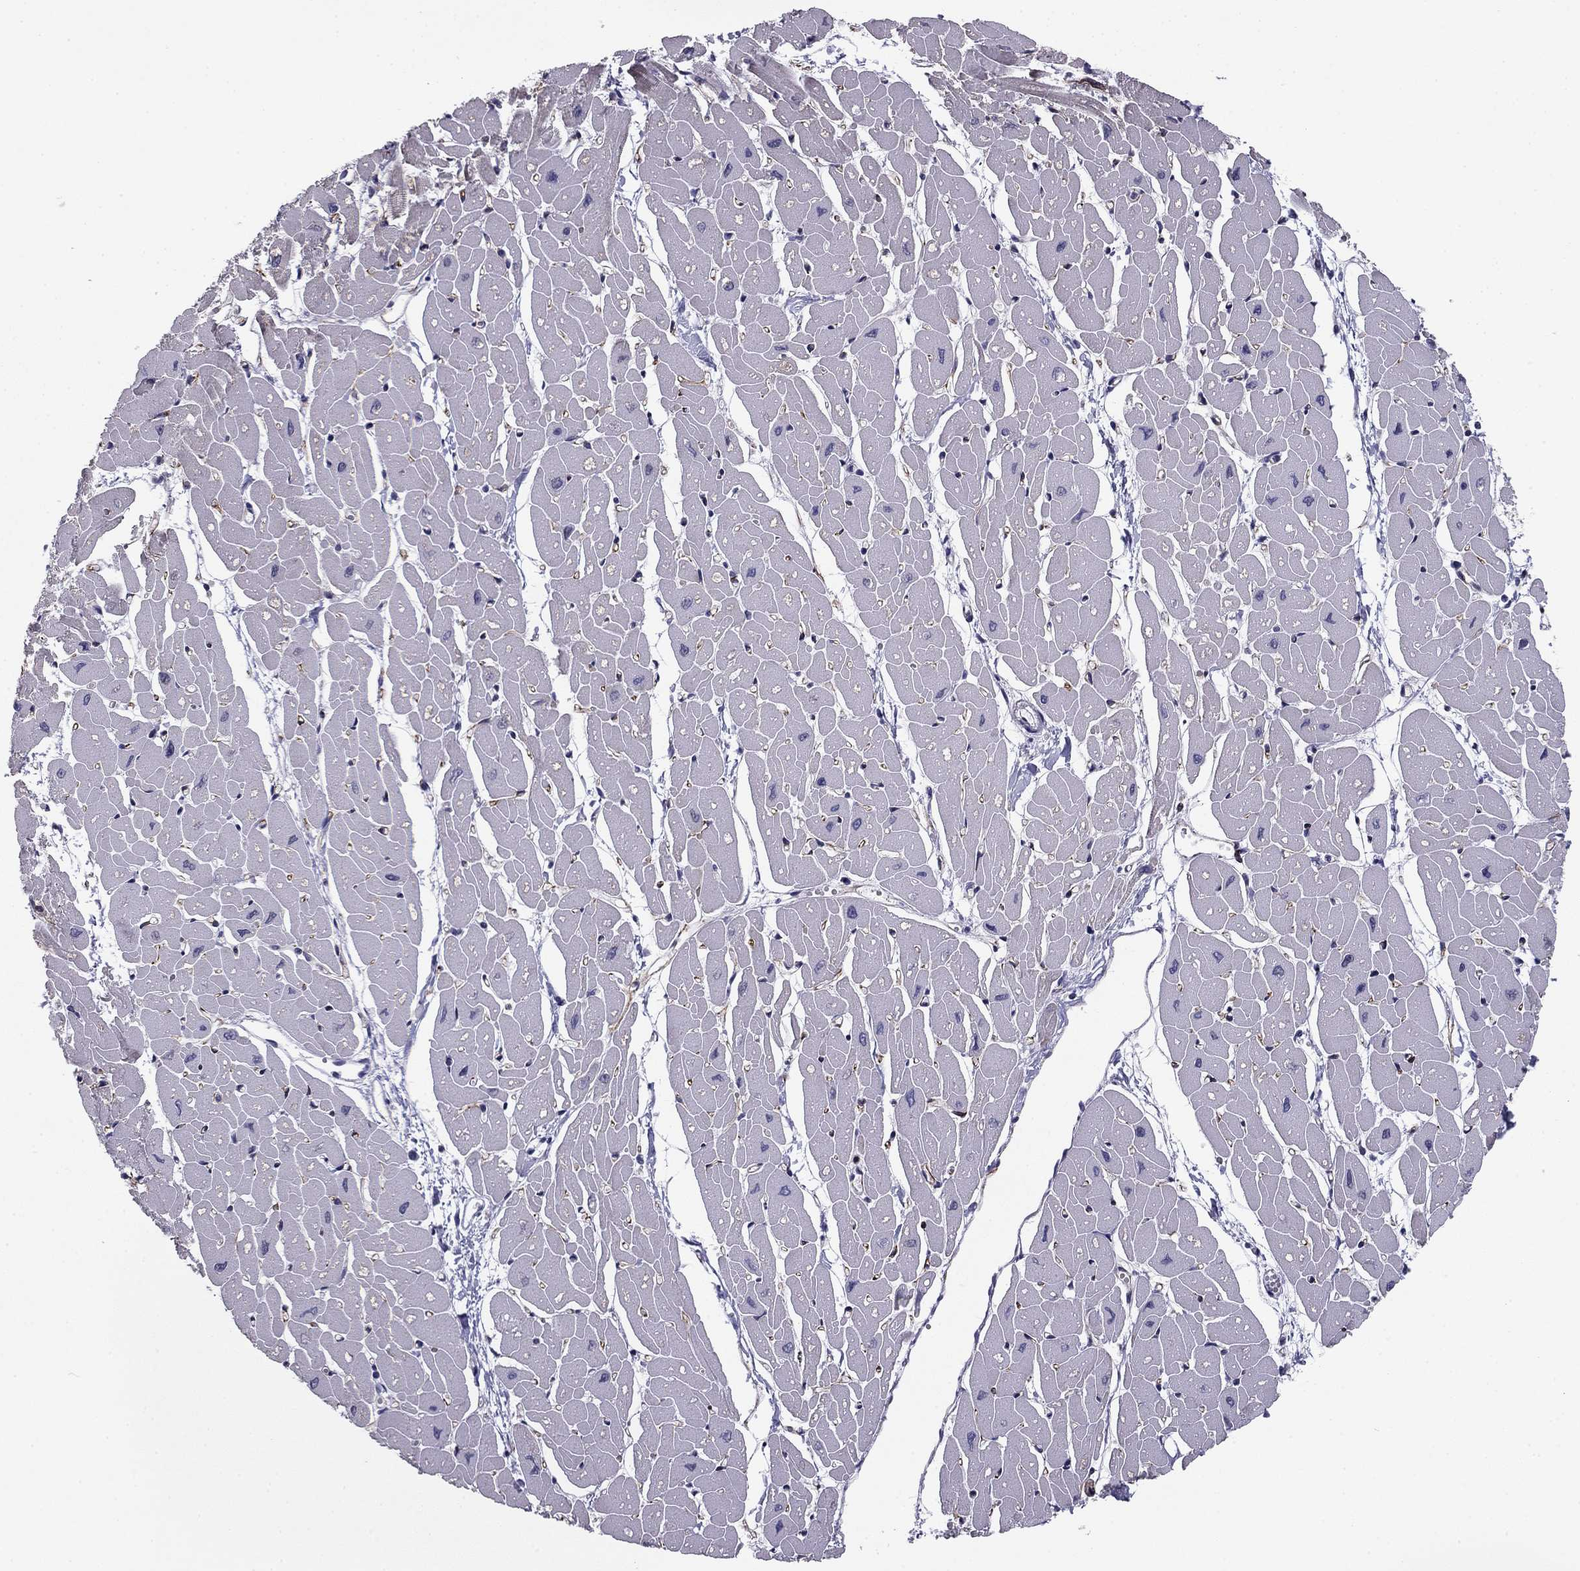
{"staining": {"intensity": "strong", "quantity": "25%-75%", "location": "cytoplasmic/membranous"}, "tissue": "heart muscle", "cell_type": "Cardiomyocytes", "image_type": "normal", "snomed": [{"axis": "morphology", "description": "Normal tissue, NOS"}, {"axis": "topography", "description": "Heart"}], "caption": "This is an image of immunohistochemistry staining of normal heart muscle, which shows strong positivity in the cytoplasmic/membranous of cardiomyocytes.", "gene": "ANKS4B", "patient": {"sex": "male", "age": 57}}